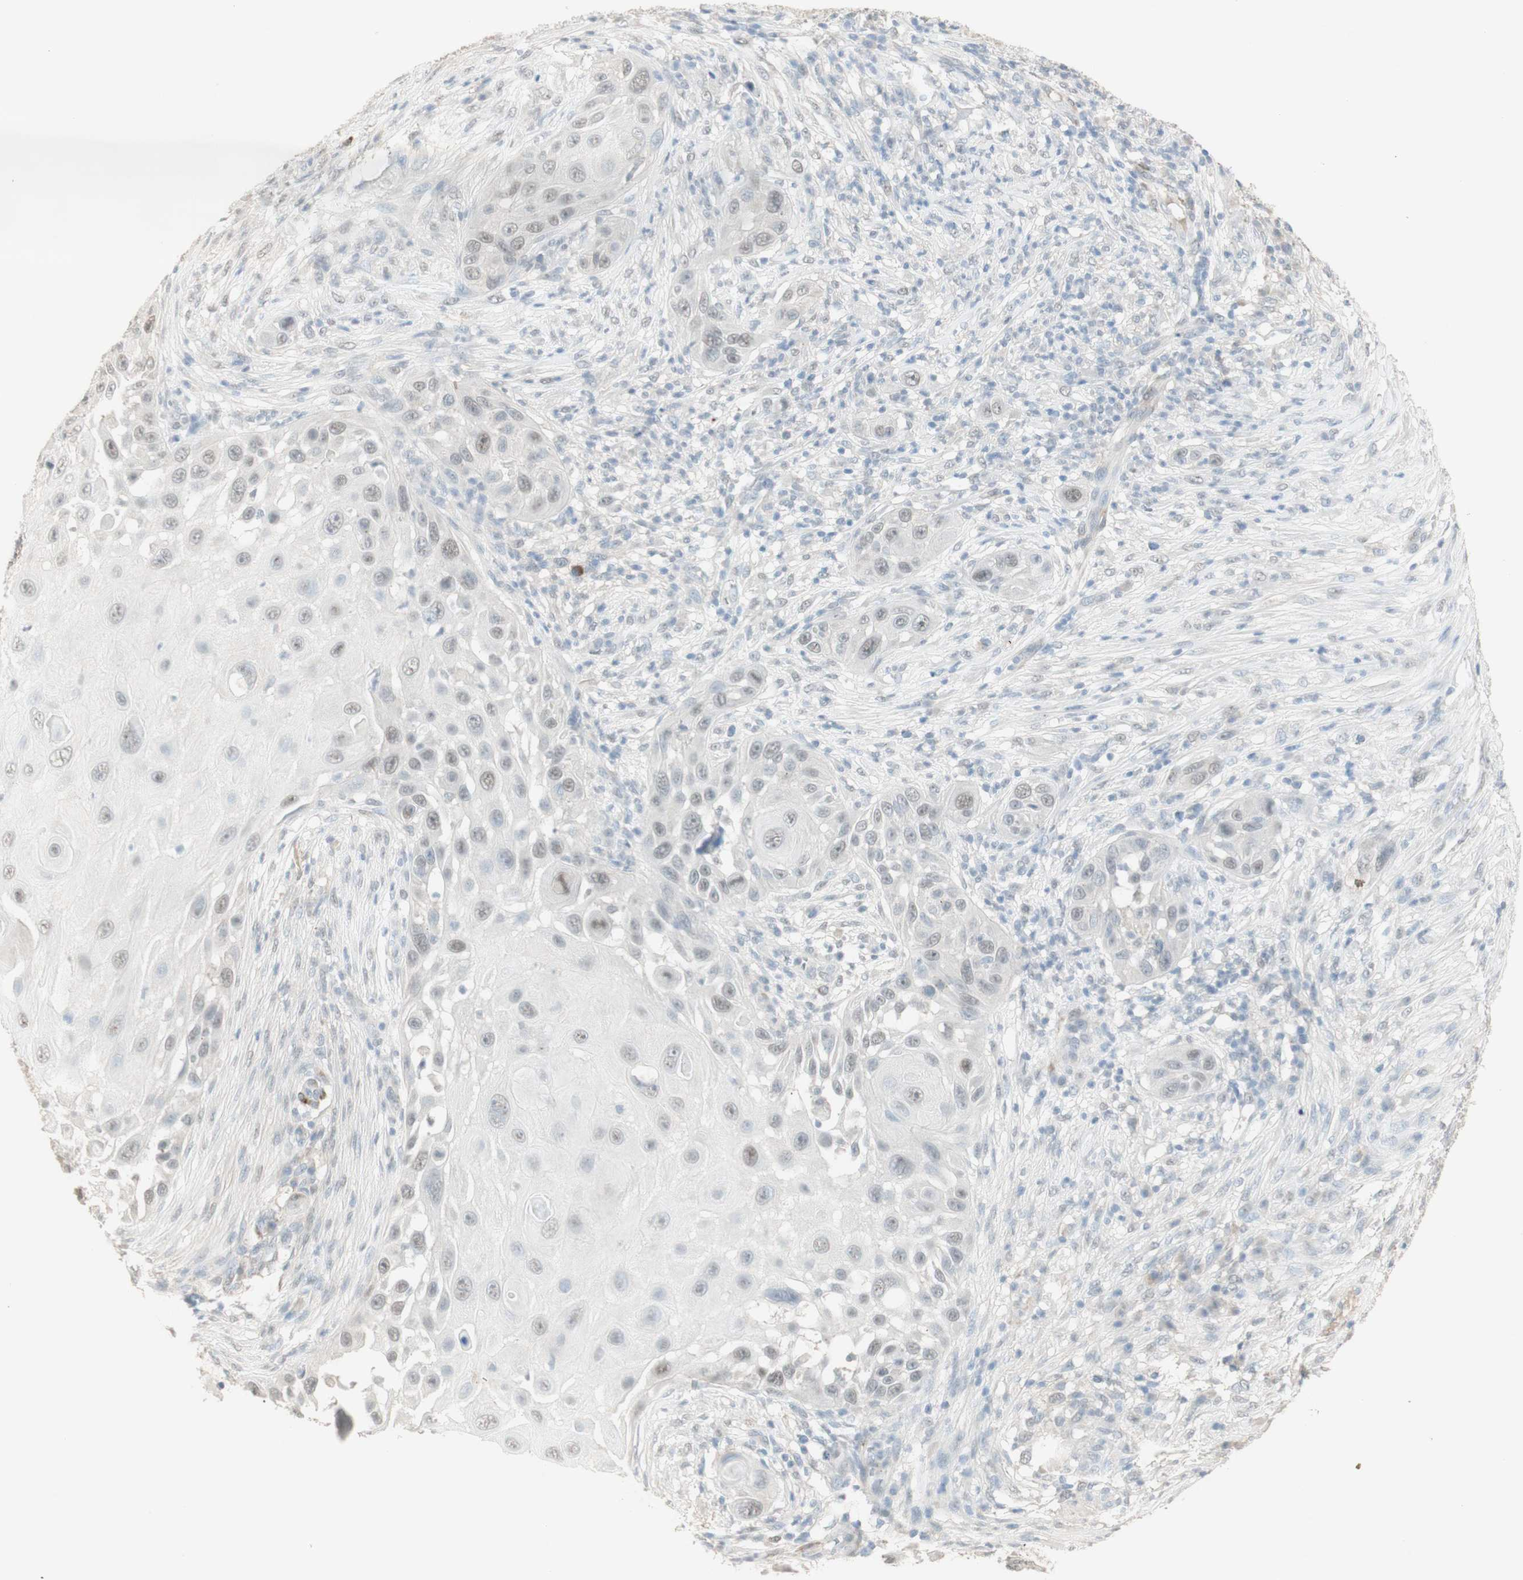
{"staining": {"intensity": "negative", "quantity": "none", "location": "none"}, "tissue": "skin cancer", "cell_type": "Tumor cells", "image_type": "cancer", "snomed": [{"axis": "morphology", "description": "Squamous cell carcinoma, NOS"}, {"axis": "topography", "description": "Skin"}], "caption": "Skin cancer (squamous cell carcinoma) was stained to show a protein in brown. There is no significant expression in tumor cells.", "gene": "MUC3A", "patient": {"sex": "female", "age": 44}}